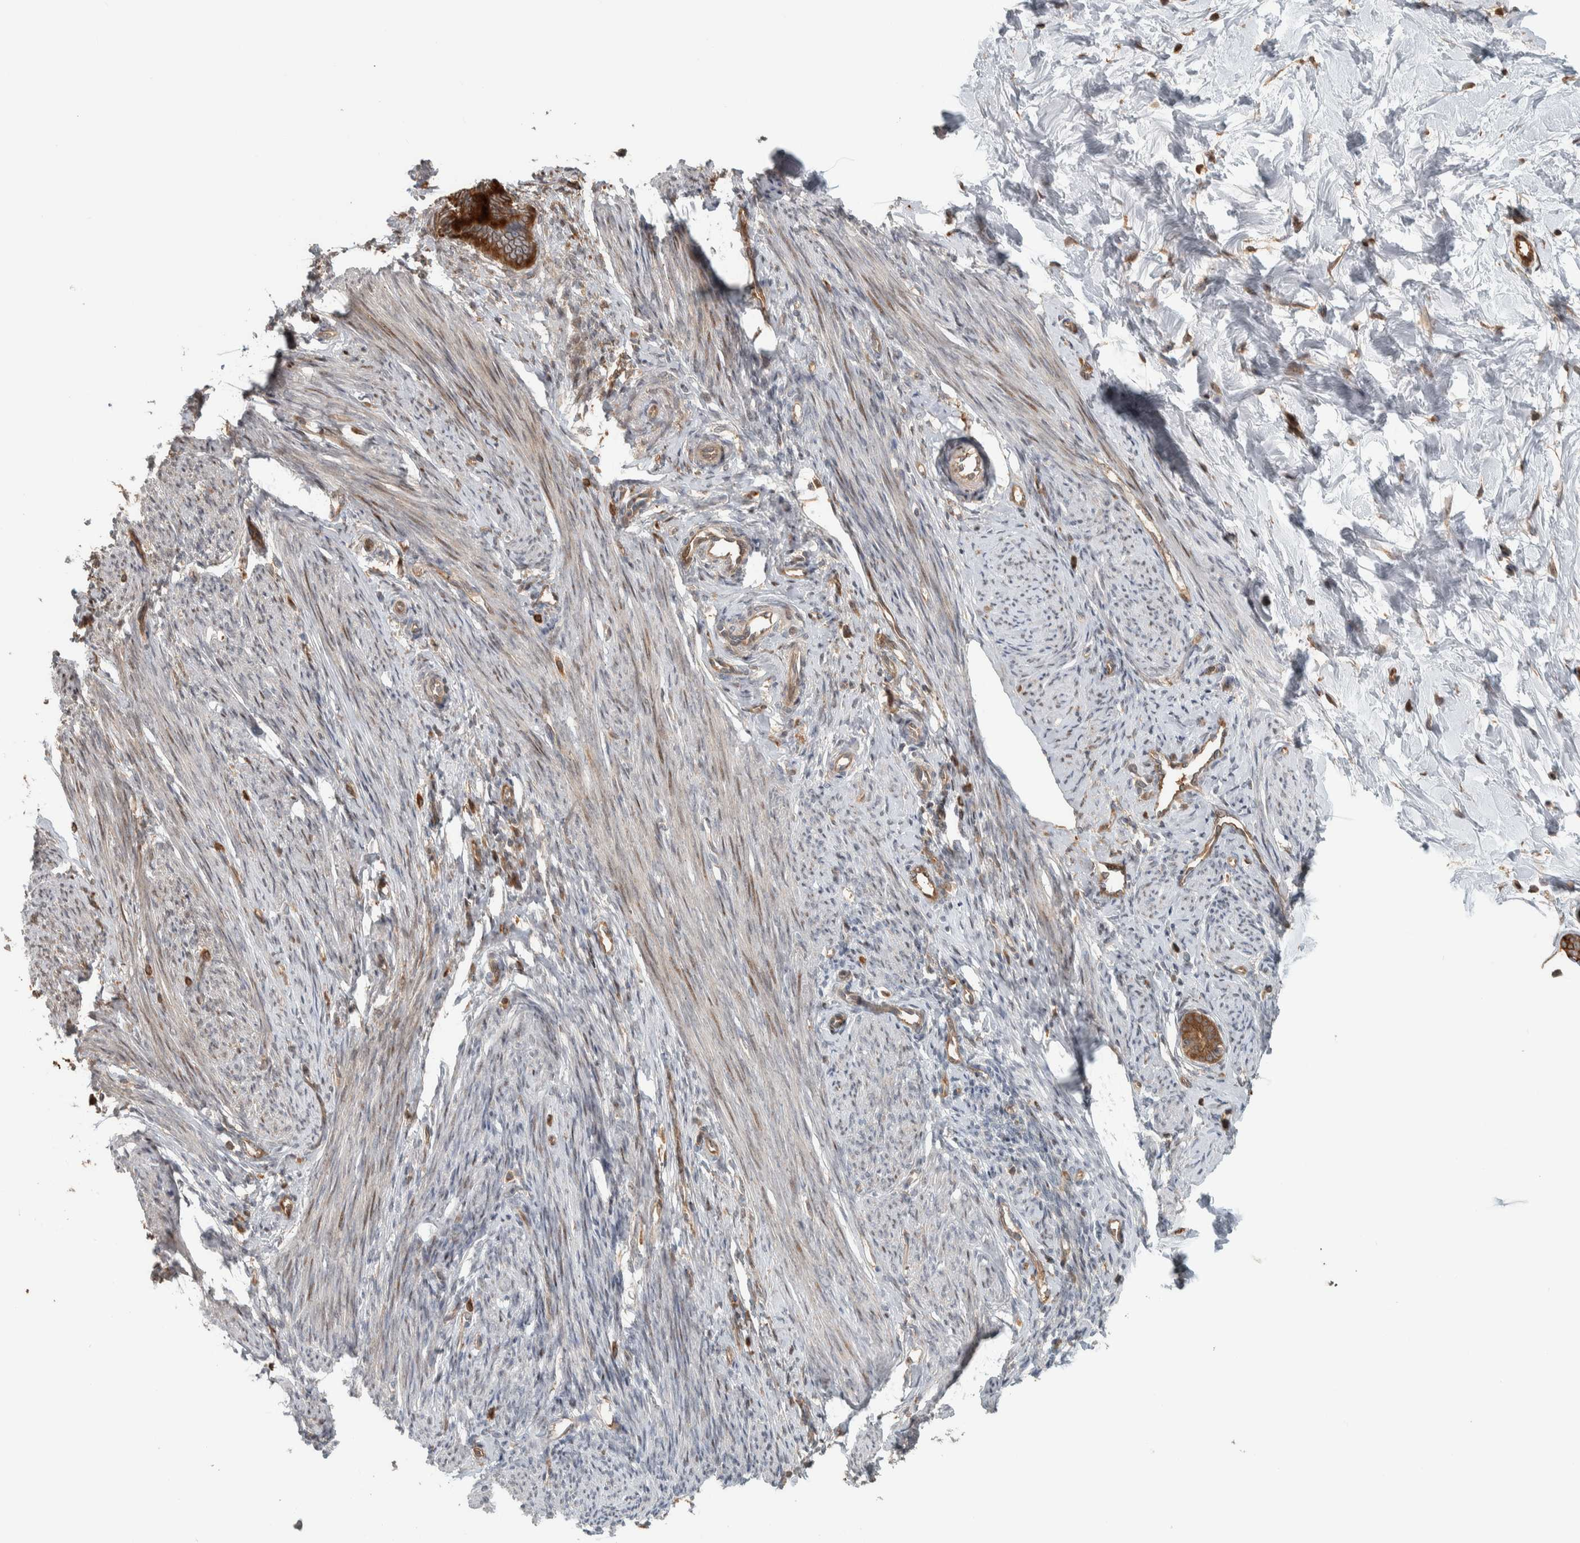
{"staining": {"intensity": "moderate", "quantity": "<25%", "location": "cytoplasmic/membranous"}, "tissue": "endometrium", "cell_type": "Cells in endometrial stroma", "image_type": "normal", "snomed": [{"axis": "morphology", "description": "Normal tissue, NOS"}, {"axis": "topography", "description": "Endometrium"}], "caption": "Cells in endometrial stroma reveal low levels of moderate cytoplasmic/membranous staining in about <25% of cells in benign human endometrium. Using DAB (brown) and hematoxylin (blue) stains, captured at high magnification using brightfield microscopy.", "gene": "CNTROB", "patient": {"sex": "female", "age": 56}}